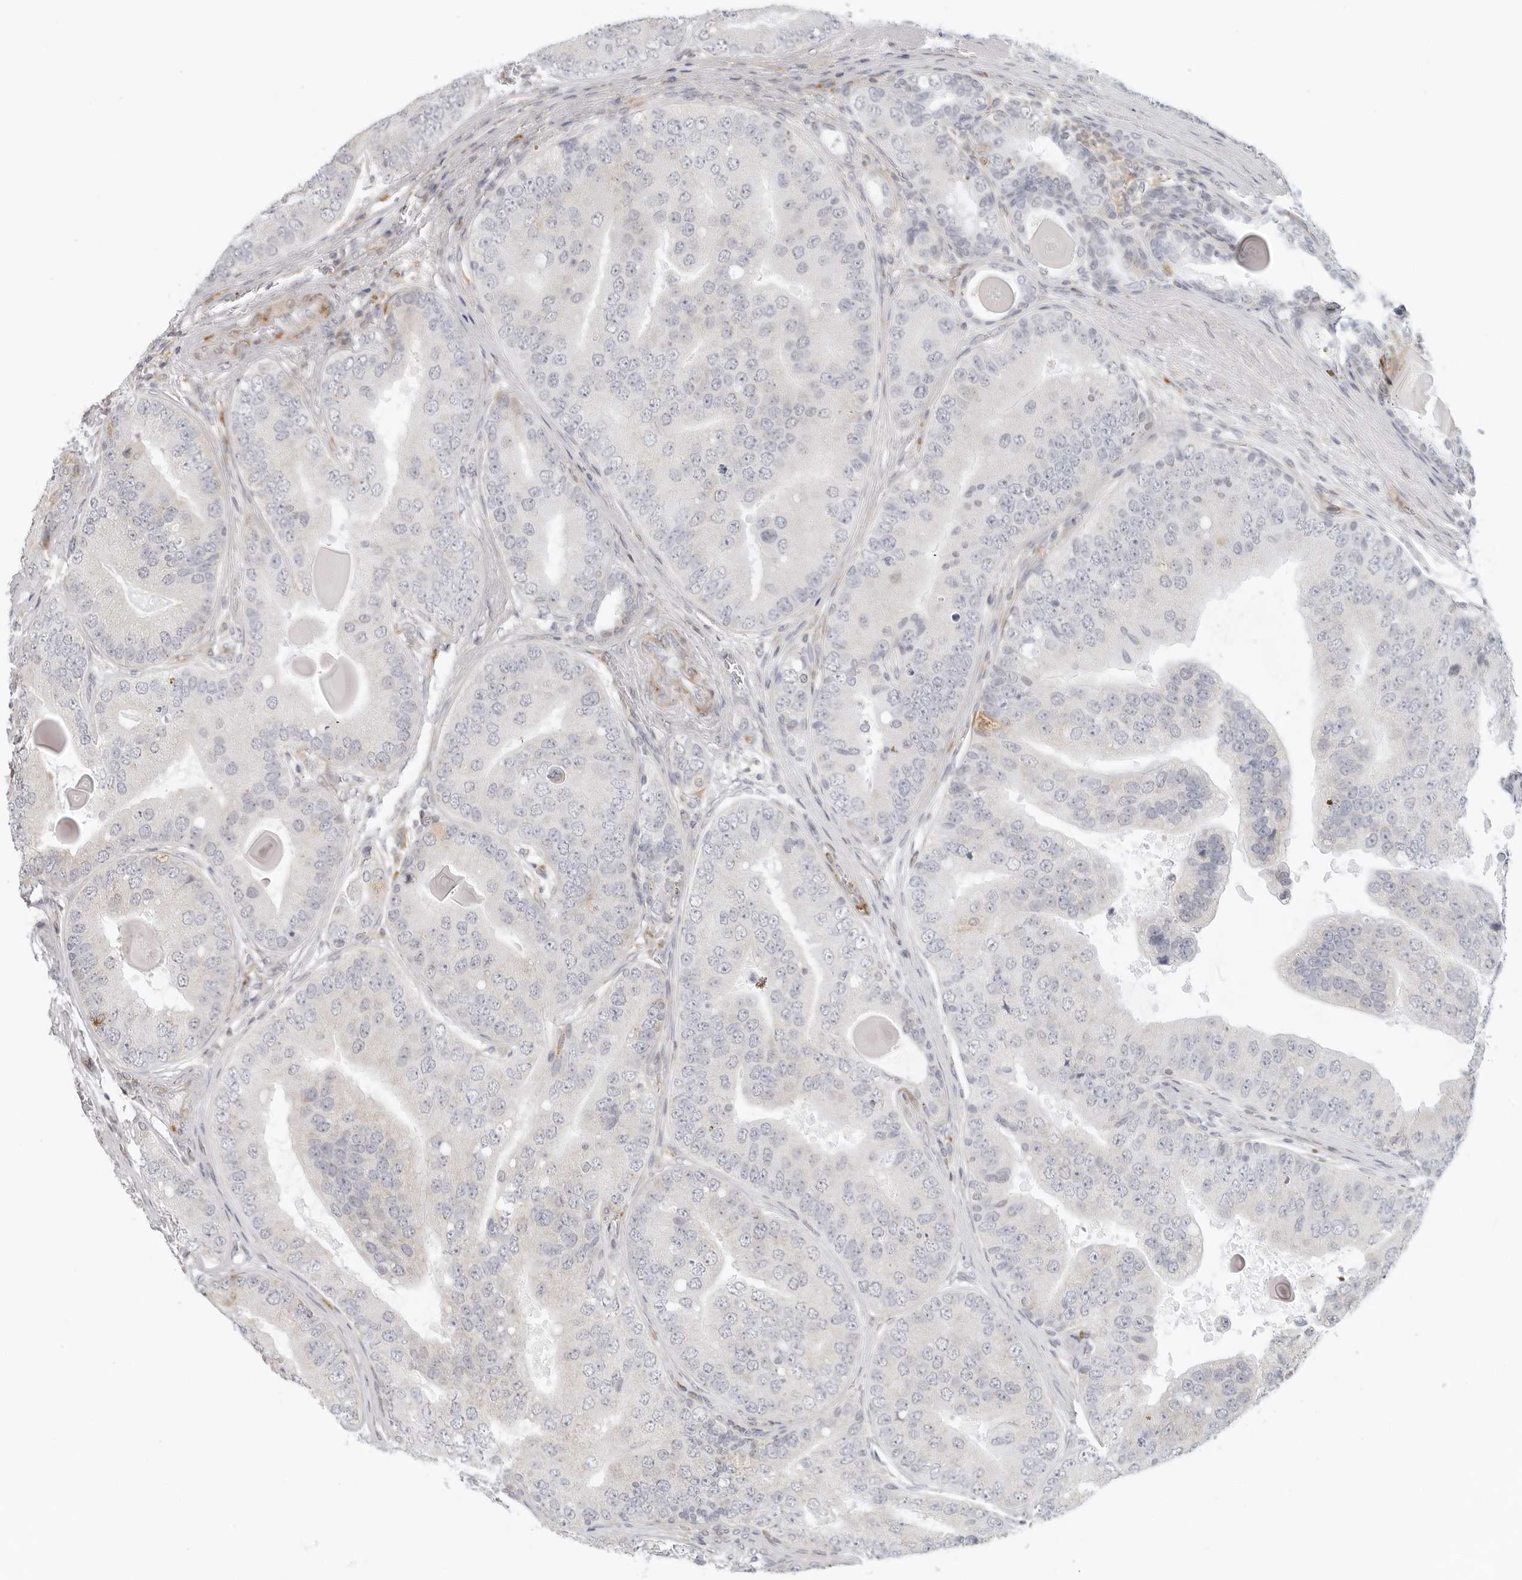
{"staining": {"intensity": "weak", "quantity": "25%-75%", "location": "cytoplasmic/membranous"}, "tissue": "prostate cancer", "cell_type": "Tumor cells", "image_type": "cancer", "snomed": [{"axis": "morphology", "description": "Adenocarcinoma, High grade"}, {"axis": "topography", "description": "Prostate"}], "caption": "Adenocarcinoma (high-grade) (prostate) stained with a protein marker demonstrates weak staining in tumor cells.", "gene": "C1QTNF1", "patient": {"sex": "male", "age": 70}}